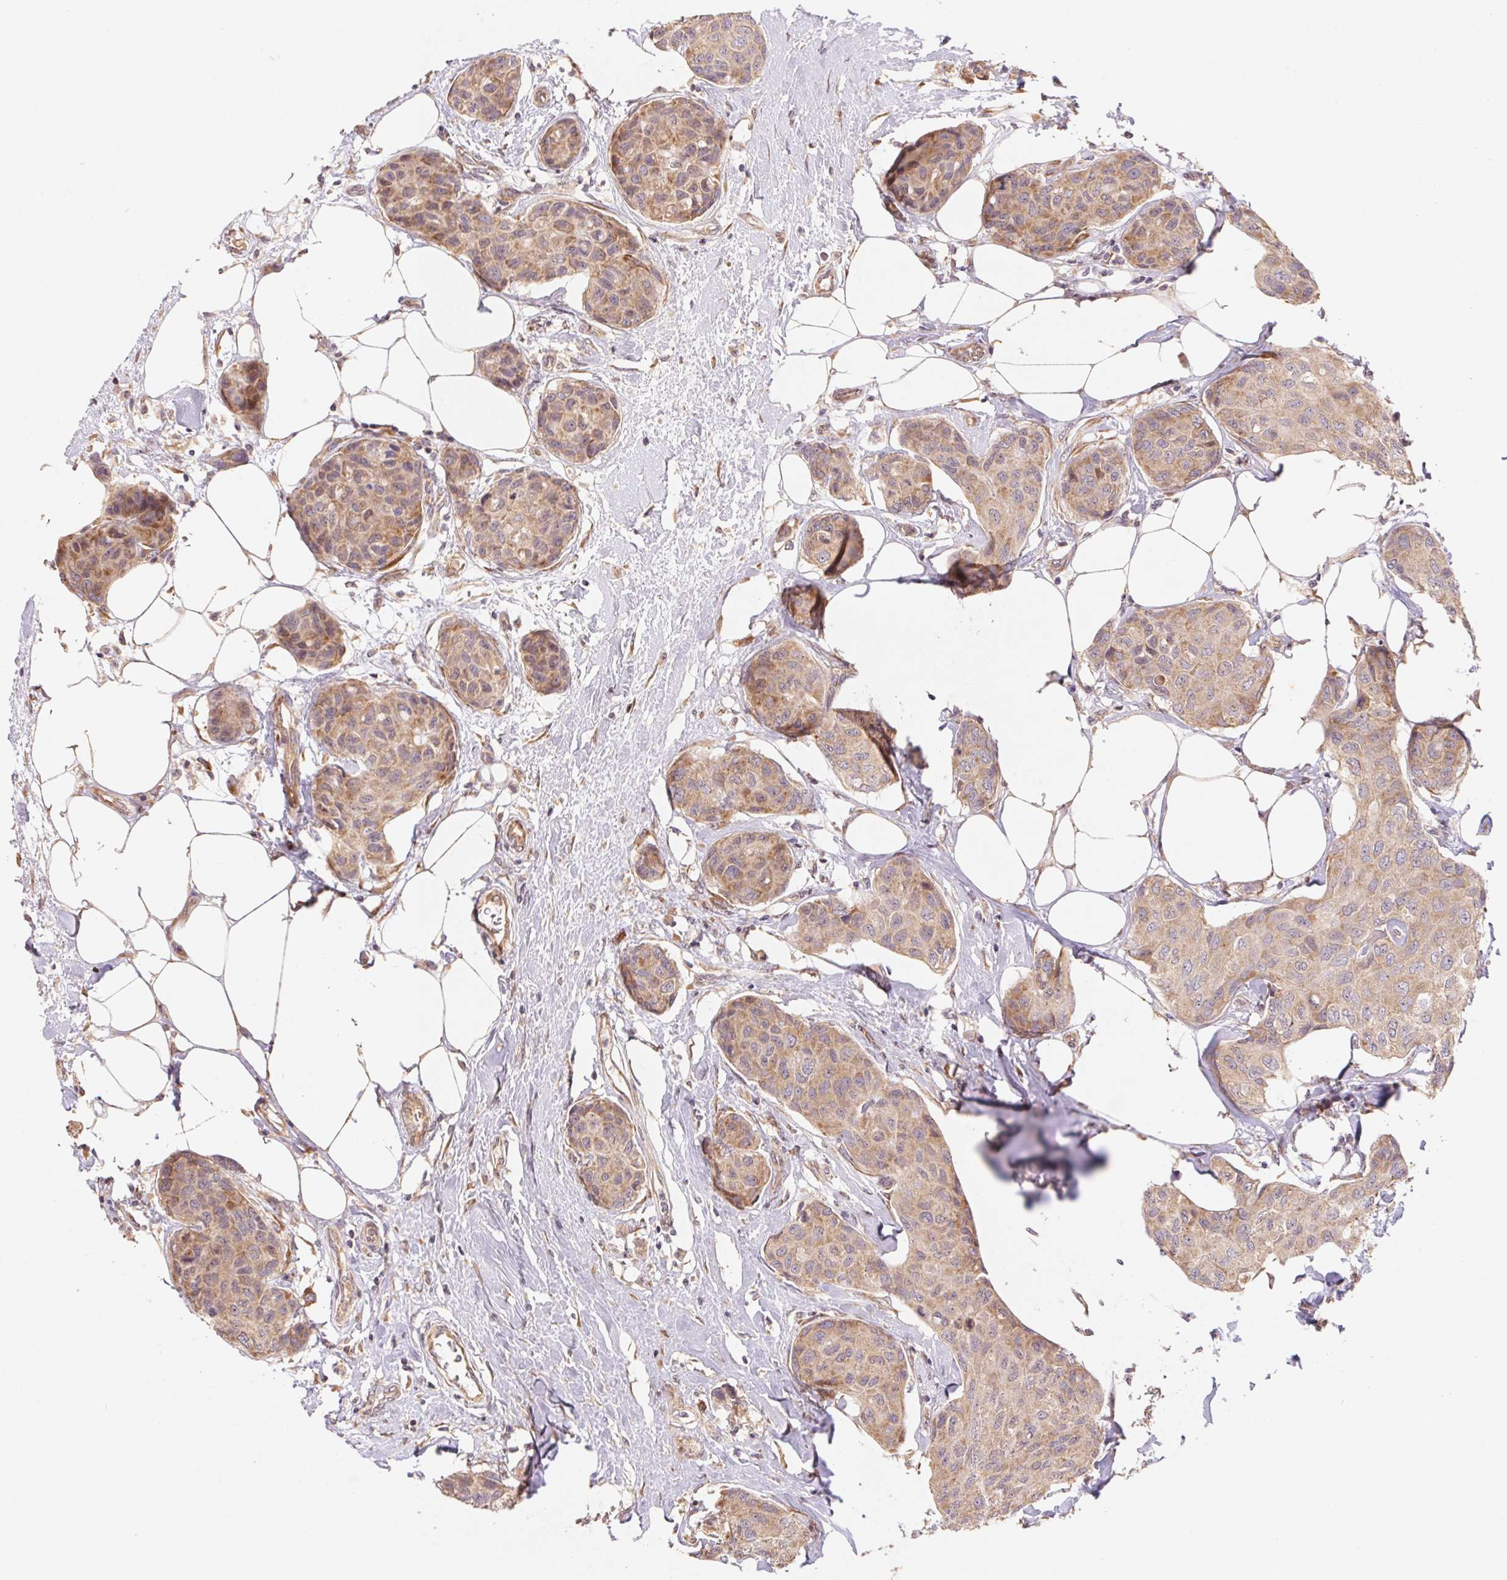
{"staining": {"intensity": "weak", "quantity": ">75%", "location": "cytoplasmic/membranous"}, "tissue": "breast cancer", "cell_type": "Tumor cells", "image_type": "cancer", "snomed": [{"axis": "morphology", "description": "Duct carcinoma"}, {"axis": "topography", "description": "Breast"}], "caption": "There is low levels of weak cytoplasmic/membranous staining in tumor cells of breast cancer, as demonstrated by immunohistochemical staining (brown color).", "gene": "RPL27A", "patient": {"sex": "female", "age": 80}}